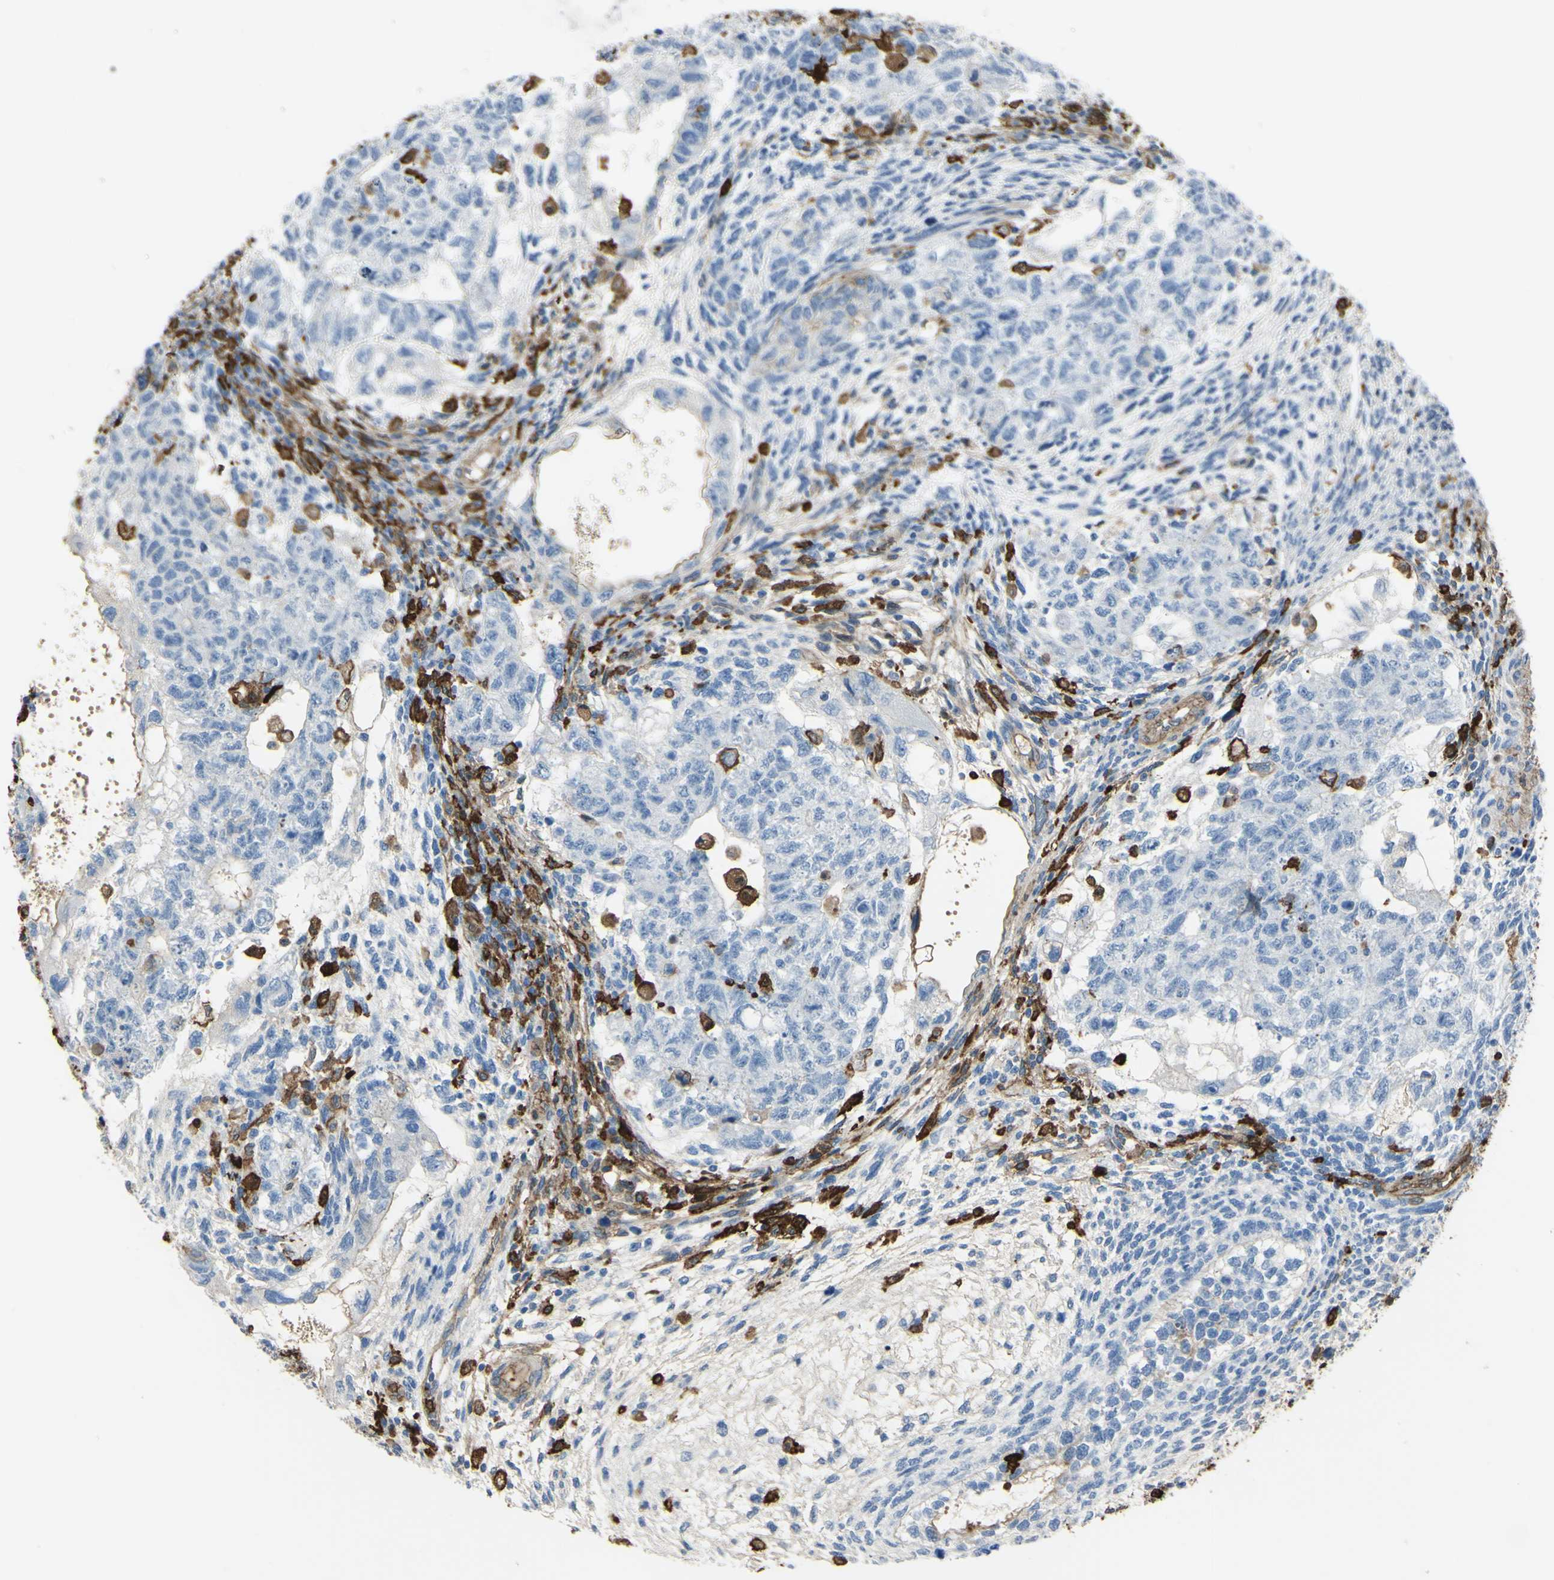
{"staining": {"intensity": "negative", "quantity": "none", "location": "none"}, "tissue": "testis cancer", "cell_type": "Tumor cells", "image_type": "cancer", "snomed": [{"axis": "morphology", "description": "Normal tissue, NOS"}, {"axis": "morphology", "description": "Carcinoma, Embryonal, NOS"}, {"axis": "topography", "description": "Testis"}], "caption": "A high-resolution micrograph shows immunohistochemistry staining of testis cancer (embryonal carcinoma), which exhibits no significant positivity in tumor cells. The staining is performed using DAB (3,3'-diaminobenzidine) brown chromogen with nuclei counter-stained in using hematoxylin.", "gene": "GSN", "patient": {"sex": "male", "age": 36}}